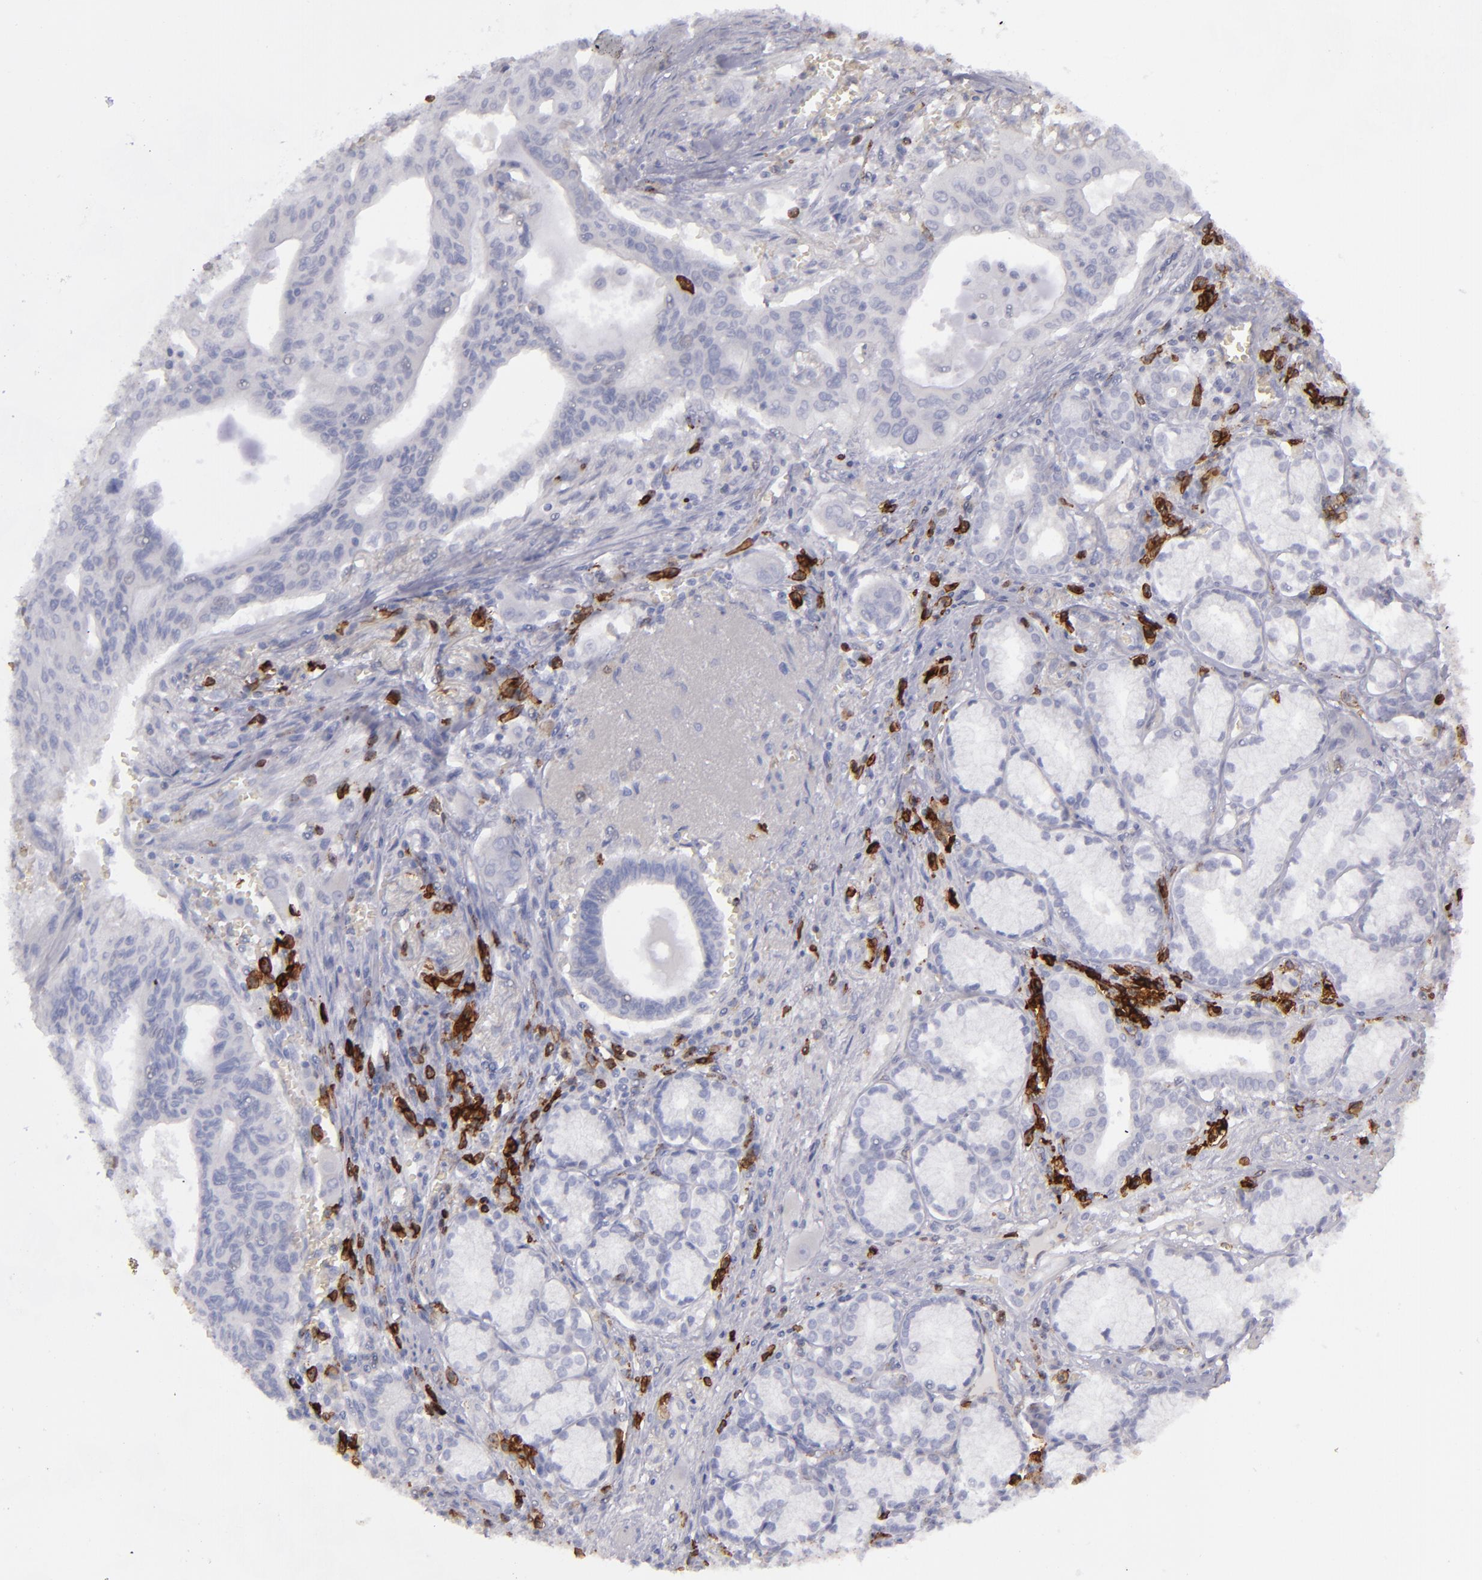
{"staining": {"intensity": "negative", "quantity": "none", "location": "none"}, "tissue": "pancreatic cancer", "cell_type": "Tumor cells", "image_type": "cancer", "snomed": [{"axis": "morphology", "description": "Adenocarcinoma, NOS"}, {"axis": "topography", "description": "Pancreas"}], "caption": "Immunohistochemistry of human pancreatic cancer reveals no positivity in tumor cells.", "gene": "CD27", "patient": {"sex": "male", "age": 77}}